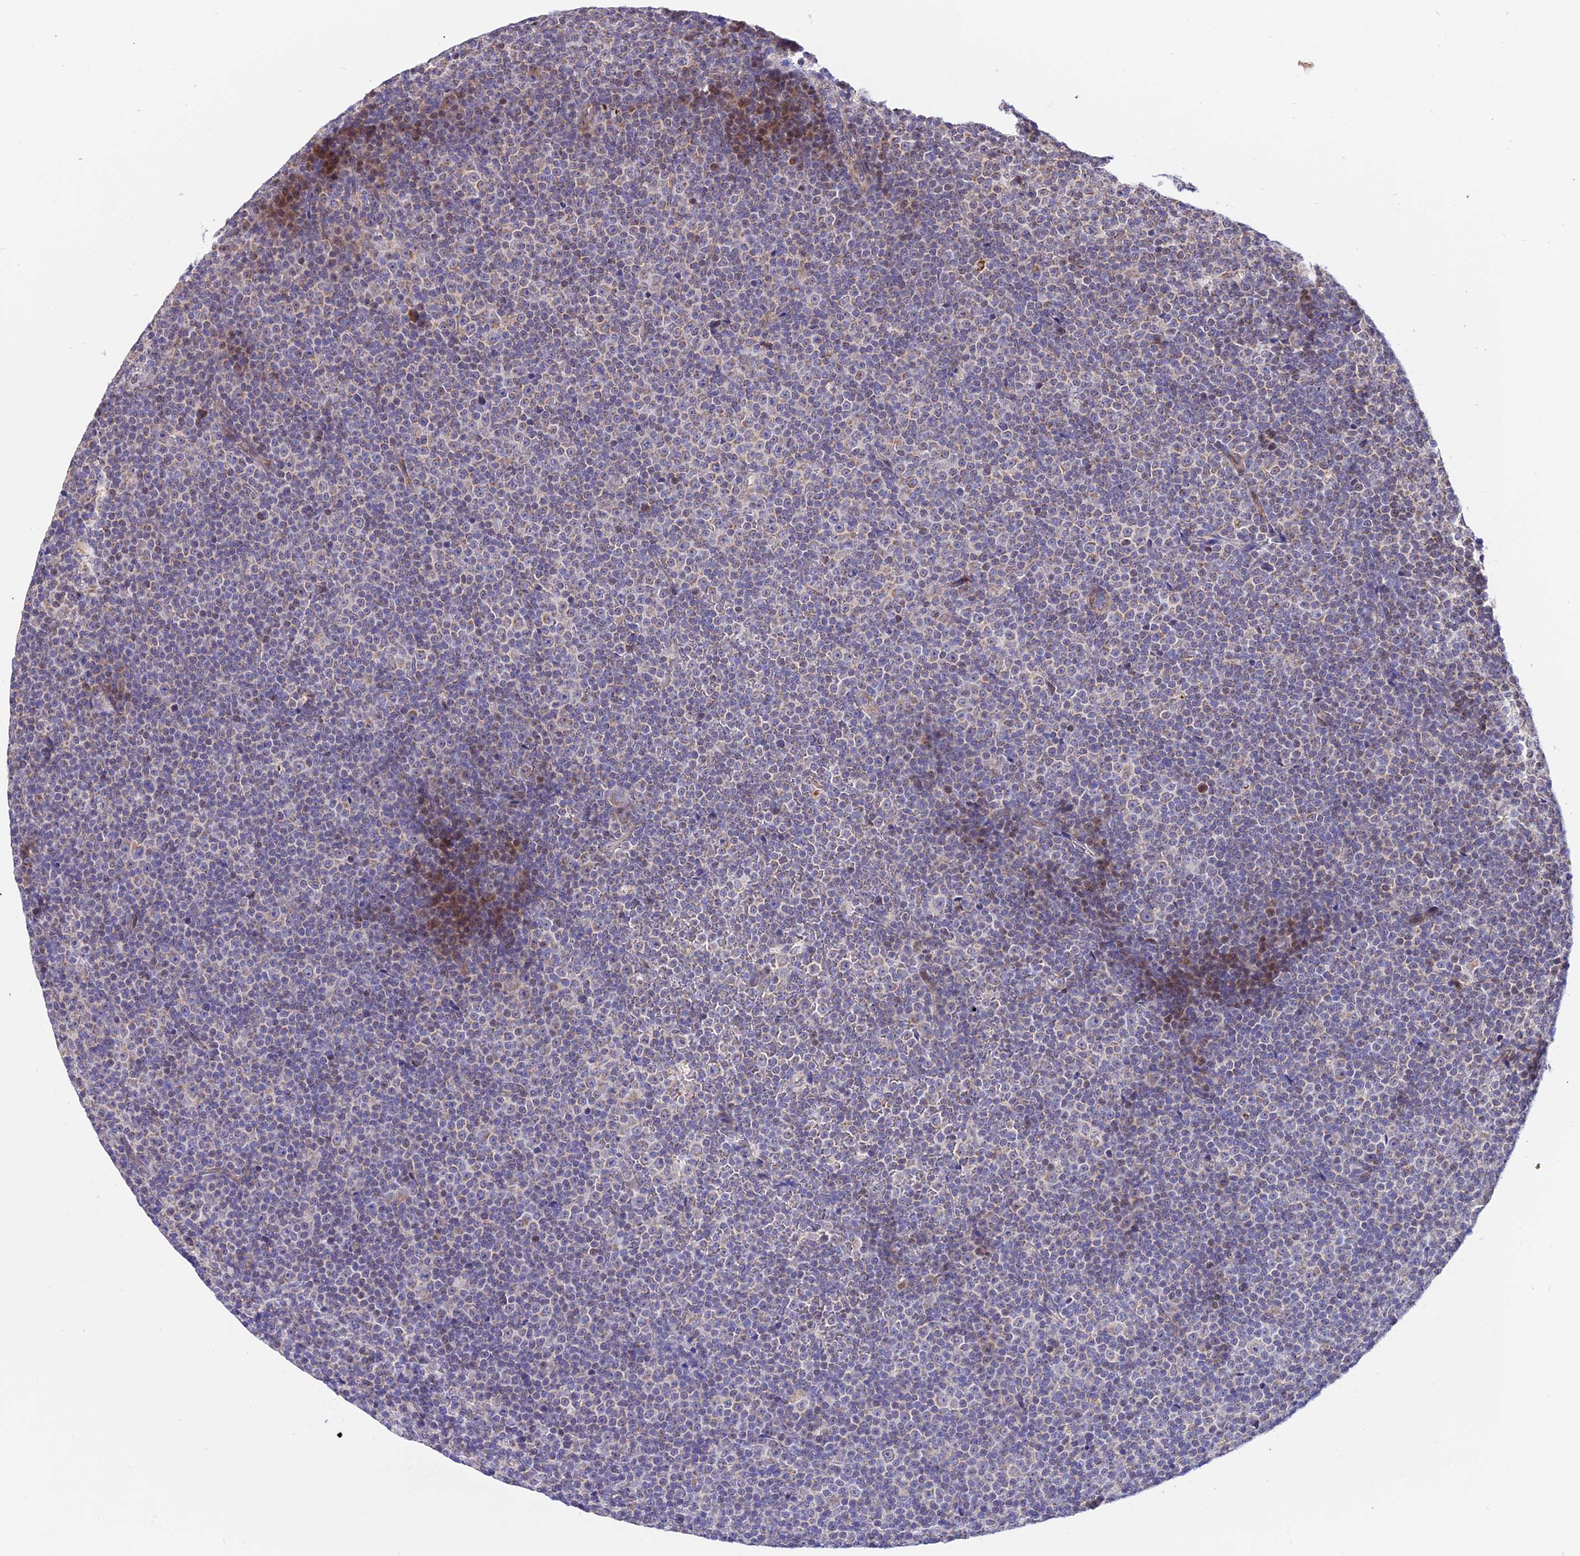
{"staining": {"intensity": "negative", "quantity": "none", "location": "none"}, "tissue": "lymphoma", "cell_type": "Tumor cells", "image_type": "cancer", "snomed": [{"axis": "morphology", "description": "Malignant lymphoma, non-Hodgkin's type, Low grade"}, {"axis": "topography", "description": "Lymph node"}], "caption": "High magnification brightfield microscopy of low-grade malignant lymphoma, non-Hodgkin's type stained with DAB (3,3'-diaminobenzidine) (brown) and counterstained with hematoxylin (blue): tumor cells show no significant positivity. (DAB (3,3'-diaminobenzidine) immunohistochemistry visualized using brightfield microscopy, high magnification).", "gene": "ATP5PB", "patient": {"sex": "female", "age": 67}}